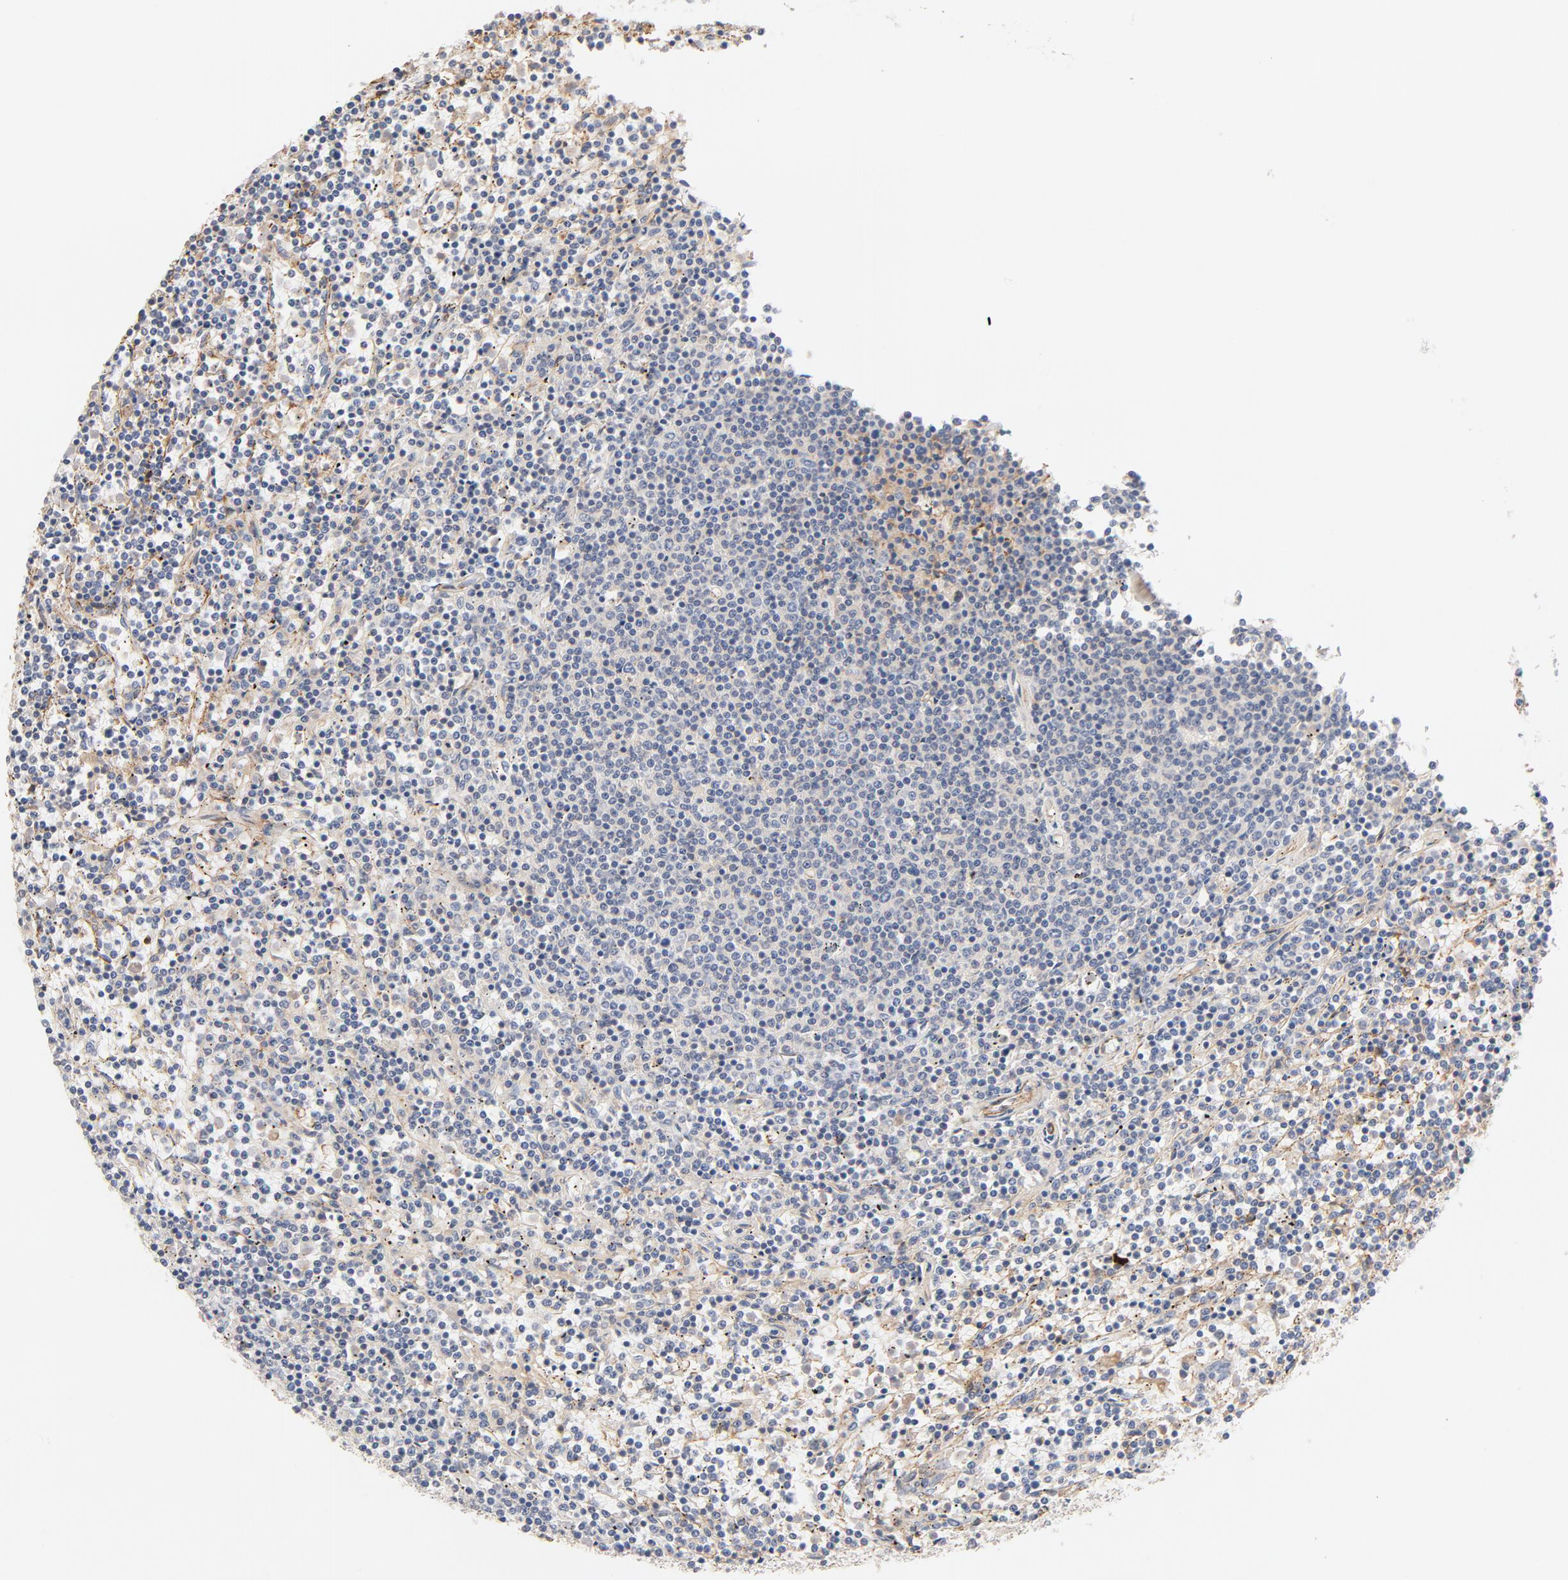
{"staining": {"intensity": "negative", "quantity": "none", "location": "none"}, "tissue": "lymphoma", "cell_type": "Tumor cells", "image_type": "cancer", "snomed": [{"axis": "morphology", "description": "Malignant lymphoma, non-Hodgkin's type, Low grade"}, {"axis": "topography", "description": "Spleen"}], "caption": "This photomicrograph is of lymphoma stained with immunohistochemistry to label a protein in brown with the nuclei are counter-stained blue. There is no expression in tumor cells.", "gene": "STRN3", "patient": {"sex": "female", "age": 50}}